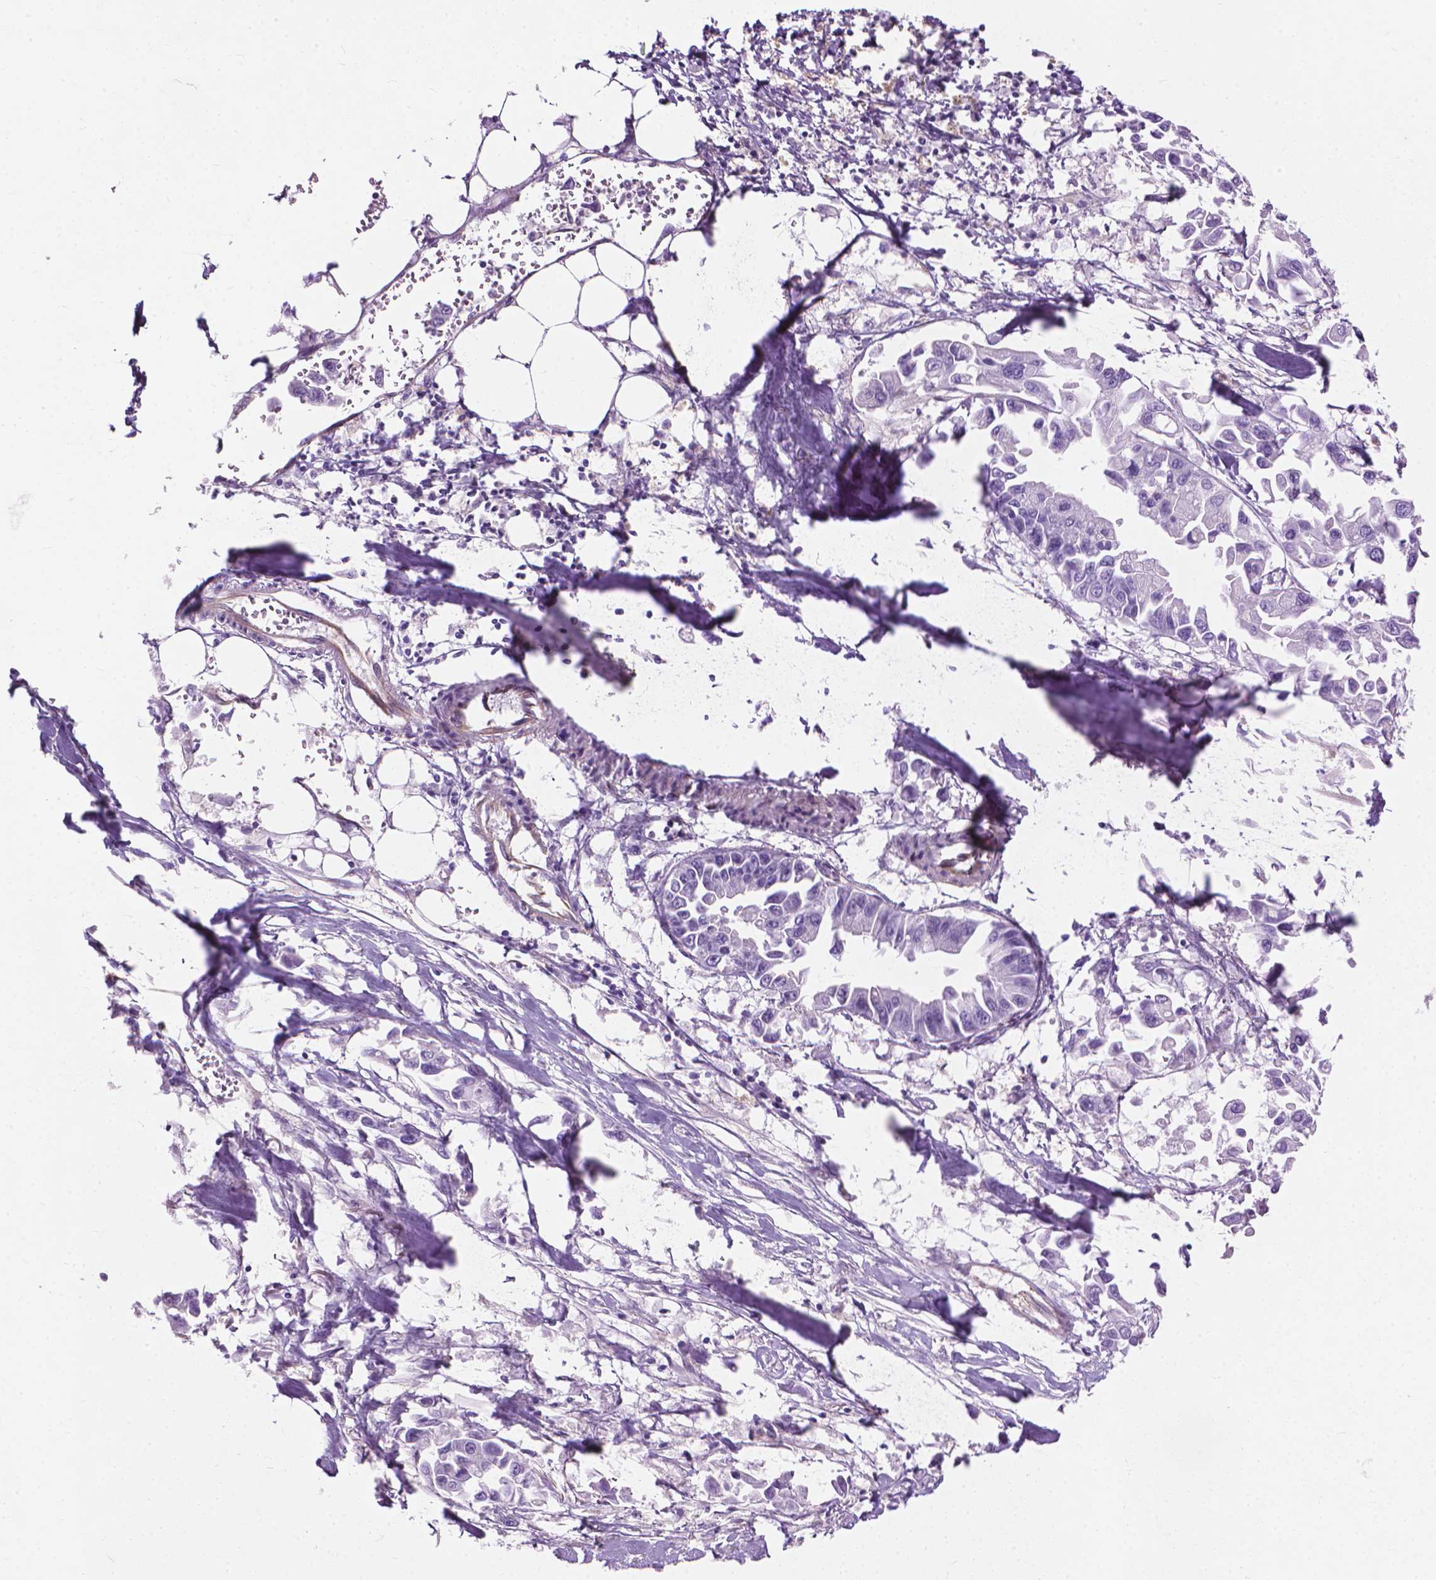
{"staining": {"intensity": "negative", "quantity": "none", "location": "none"}, "tissue": "pancreatic cancer", "cell_type": "Tumor cells", "image_type": "cancer", "snomed": [{"axis": "morphology", "description": "Adenocarcinoma, NOS"}, {"axis": "topography", "description": "Pancreas"}], "caption": "IHC histopathology image of human pancreatic adenocarcinoma stained for a protein (brown), which exhibits no expression in tumor cells. (Stains: DAB IHC with hematoxylin counter stain, Microscopy: brightfield microscopy at high magnification).", "gene": "KRT73", "patient": {"sex": "female", "age": 83}}